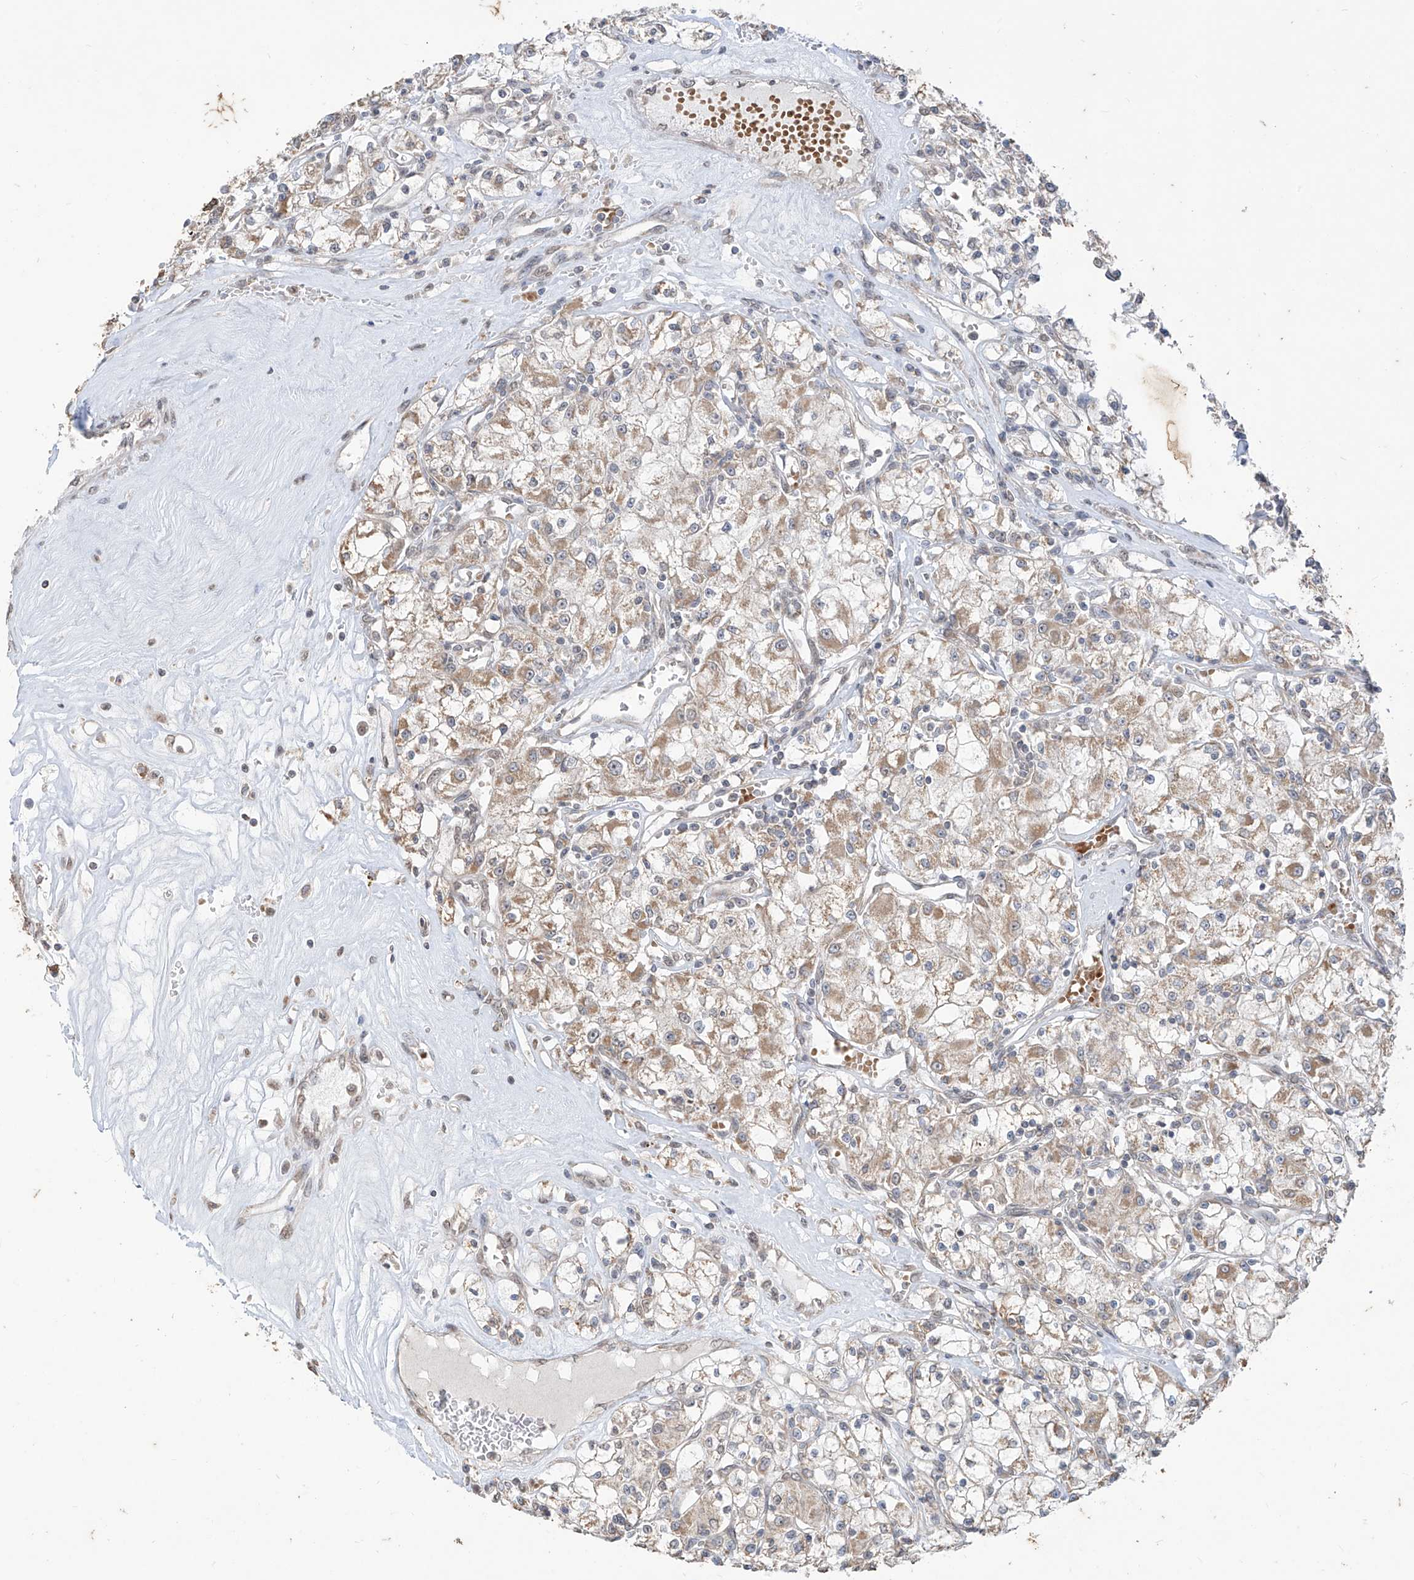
{"staining": {"intensity": "weak", "quantity": ">75%", "location": "cytoplasmic/membranous"}, "tissue": "renal cancer", "cell_type": "Tumor cells", "image_type": "cancer", "snomed": [{"axis": "morphology", "description": "Adenocarcinoma, NOS"}, {"axis": "topography", "description": "Kidney"}], "caption": "About >75% of tumor cells in renal cancer (adenocarcinoma) show weak cytoplasmic/membranous protein expression as visualized by brown immunohistochemical staining.", "gene": "MTUS2", "patient": {"sex": "female", "age": 59}}